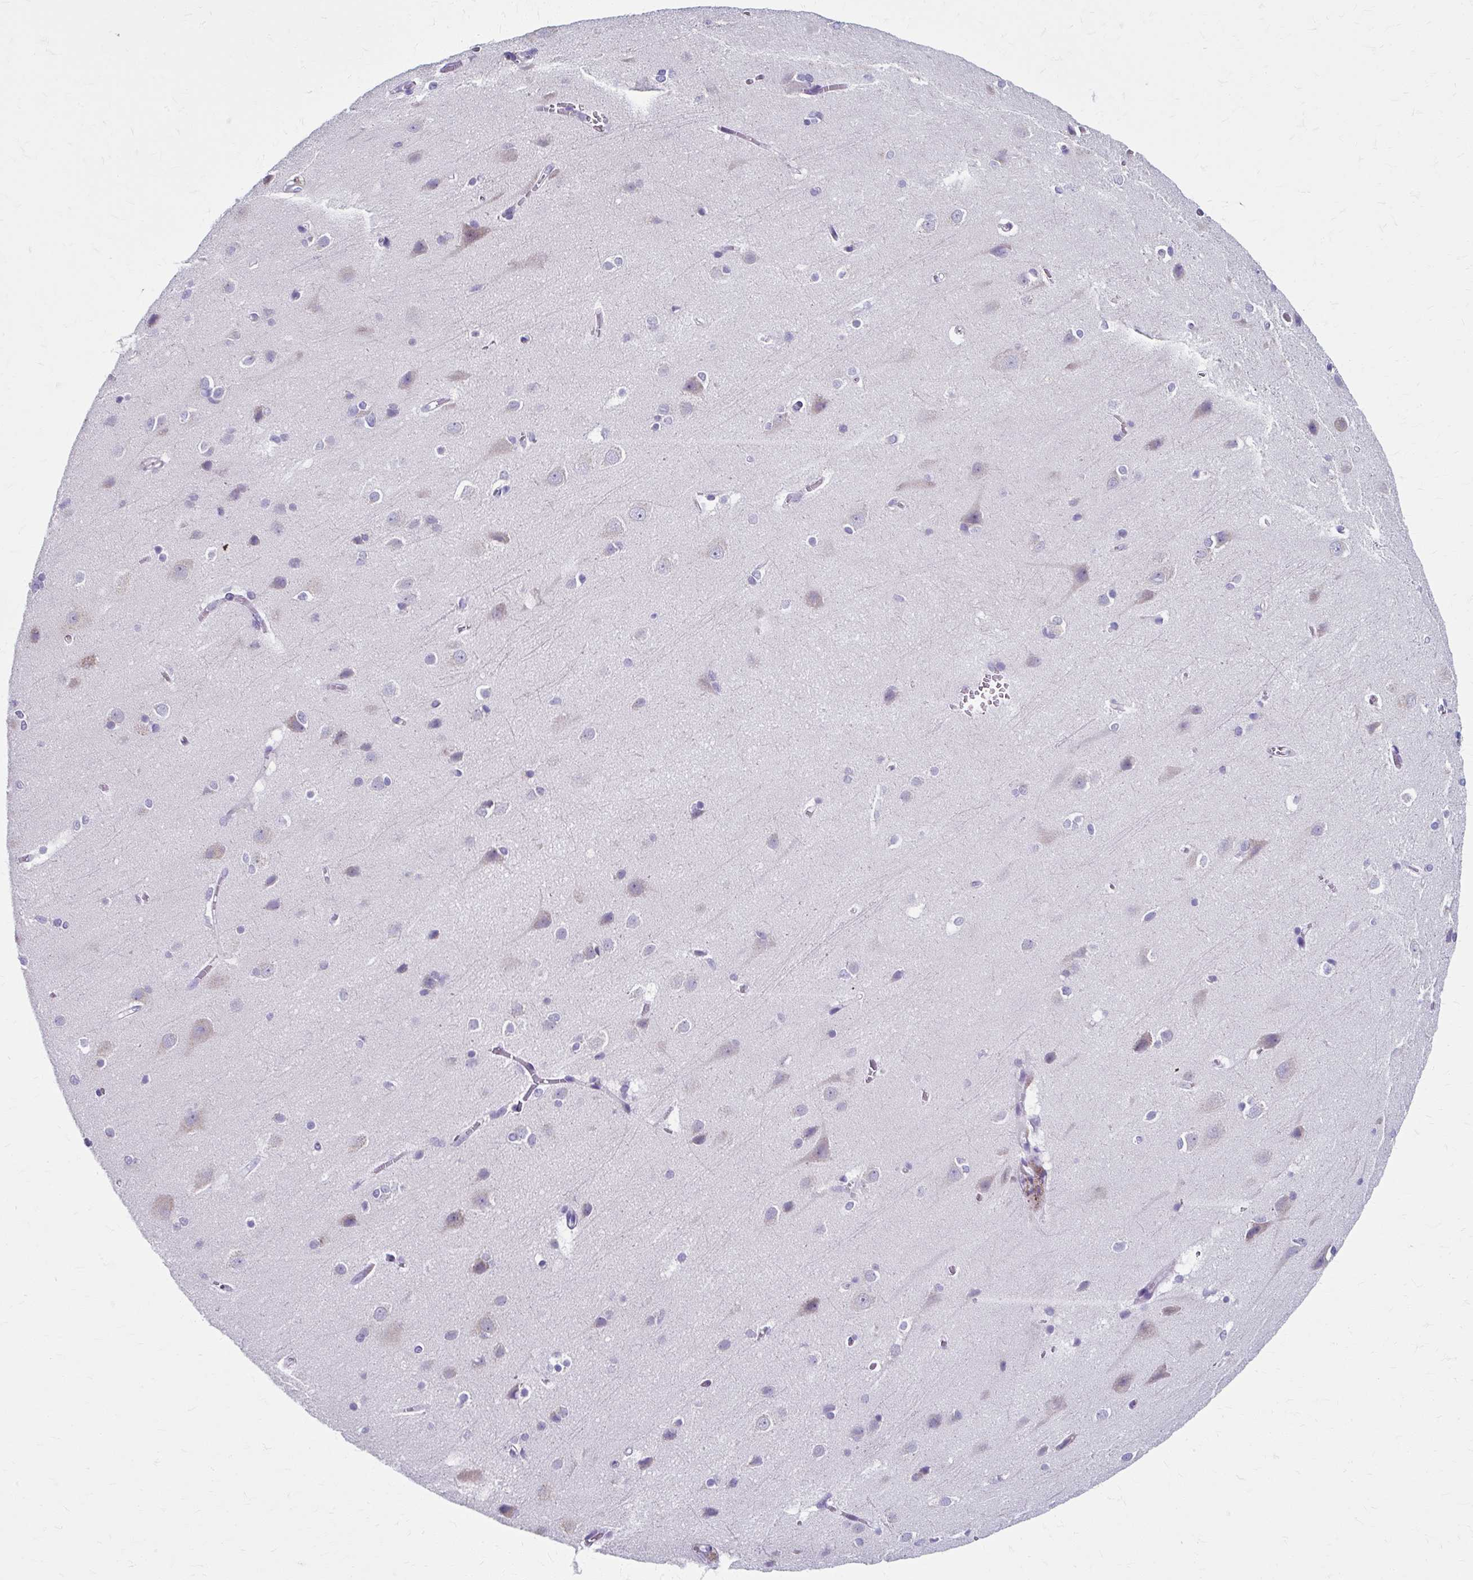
{"staining": {"intensity": "negative", "quantity": "none", "location": "none"}, "tissue": "cerebral cortex", "cell_type": "Endothelial cells", "image_type": "normal", "snomed": [{"axis": "morphology", "description": "Normal tissue, NOS"}, {"axis": "topography", "description": "Cerebral cortex"}], "caption": "IHC of normal human cerebral cortex displays no positivity in endothelial cells.", "gene": "ZNF555", "patient": {"sex": "male", "age": 37}}